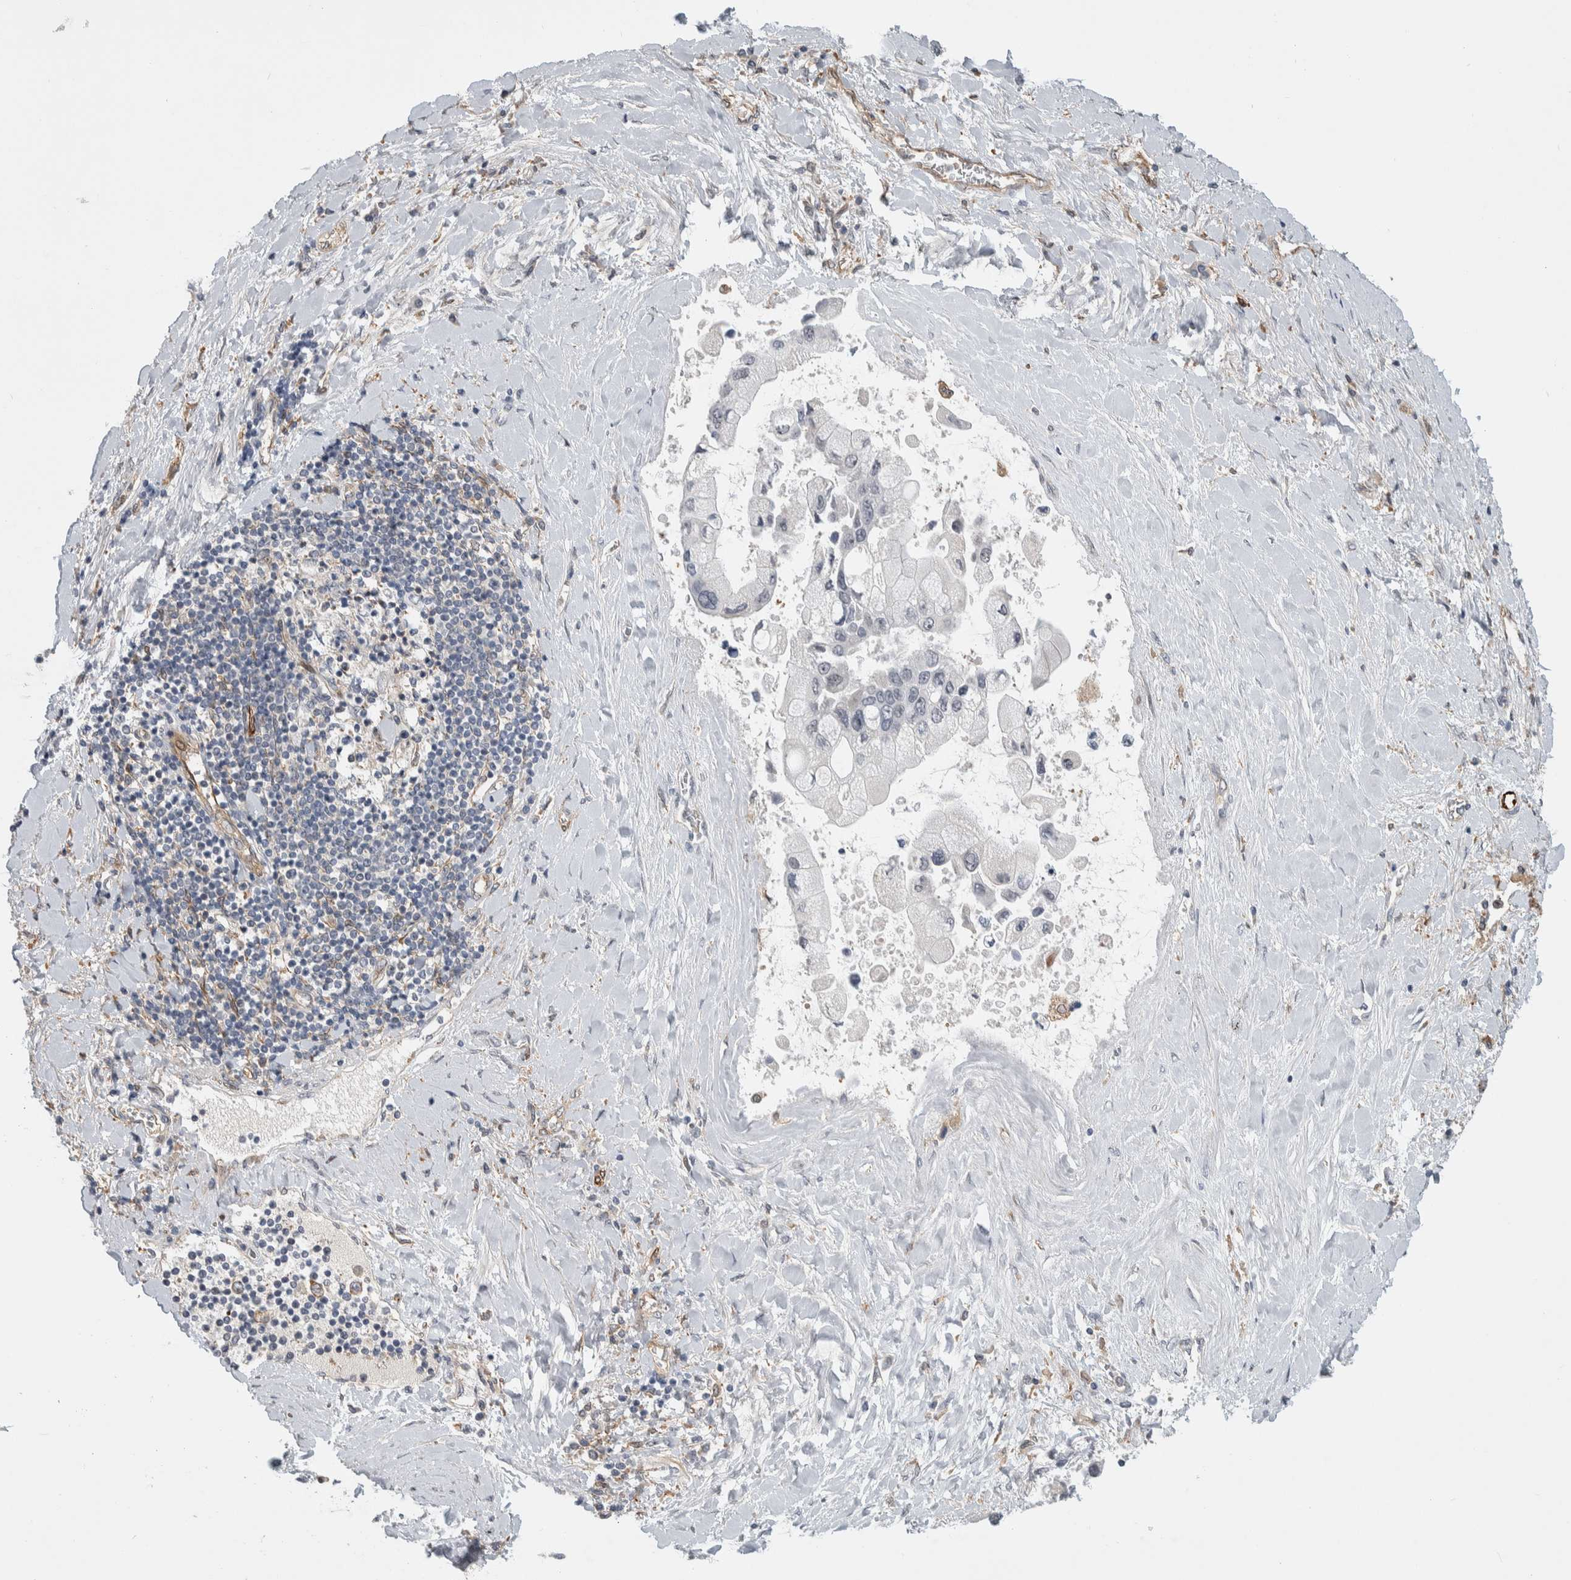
{"staining": {"intensity": "negative", "quantity": "none", "location": "none"}, "tissue": "liver cancer", "cell_type": "Tumor cells", "image_type": "cancer", "snomed": [{"axis": "morphology", "description": "Cholangiocarcinoma"}, {"axis": "topography", "description": "Liver"}], "caption": "Human cholangiocarcinoma (liver) stained for a protein using immunohistochemistry exhibits no expression in tumor cells.", "gene": "MSL1", "patient": {"sex": "male", "age": 50}}